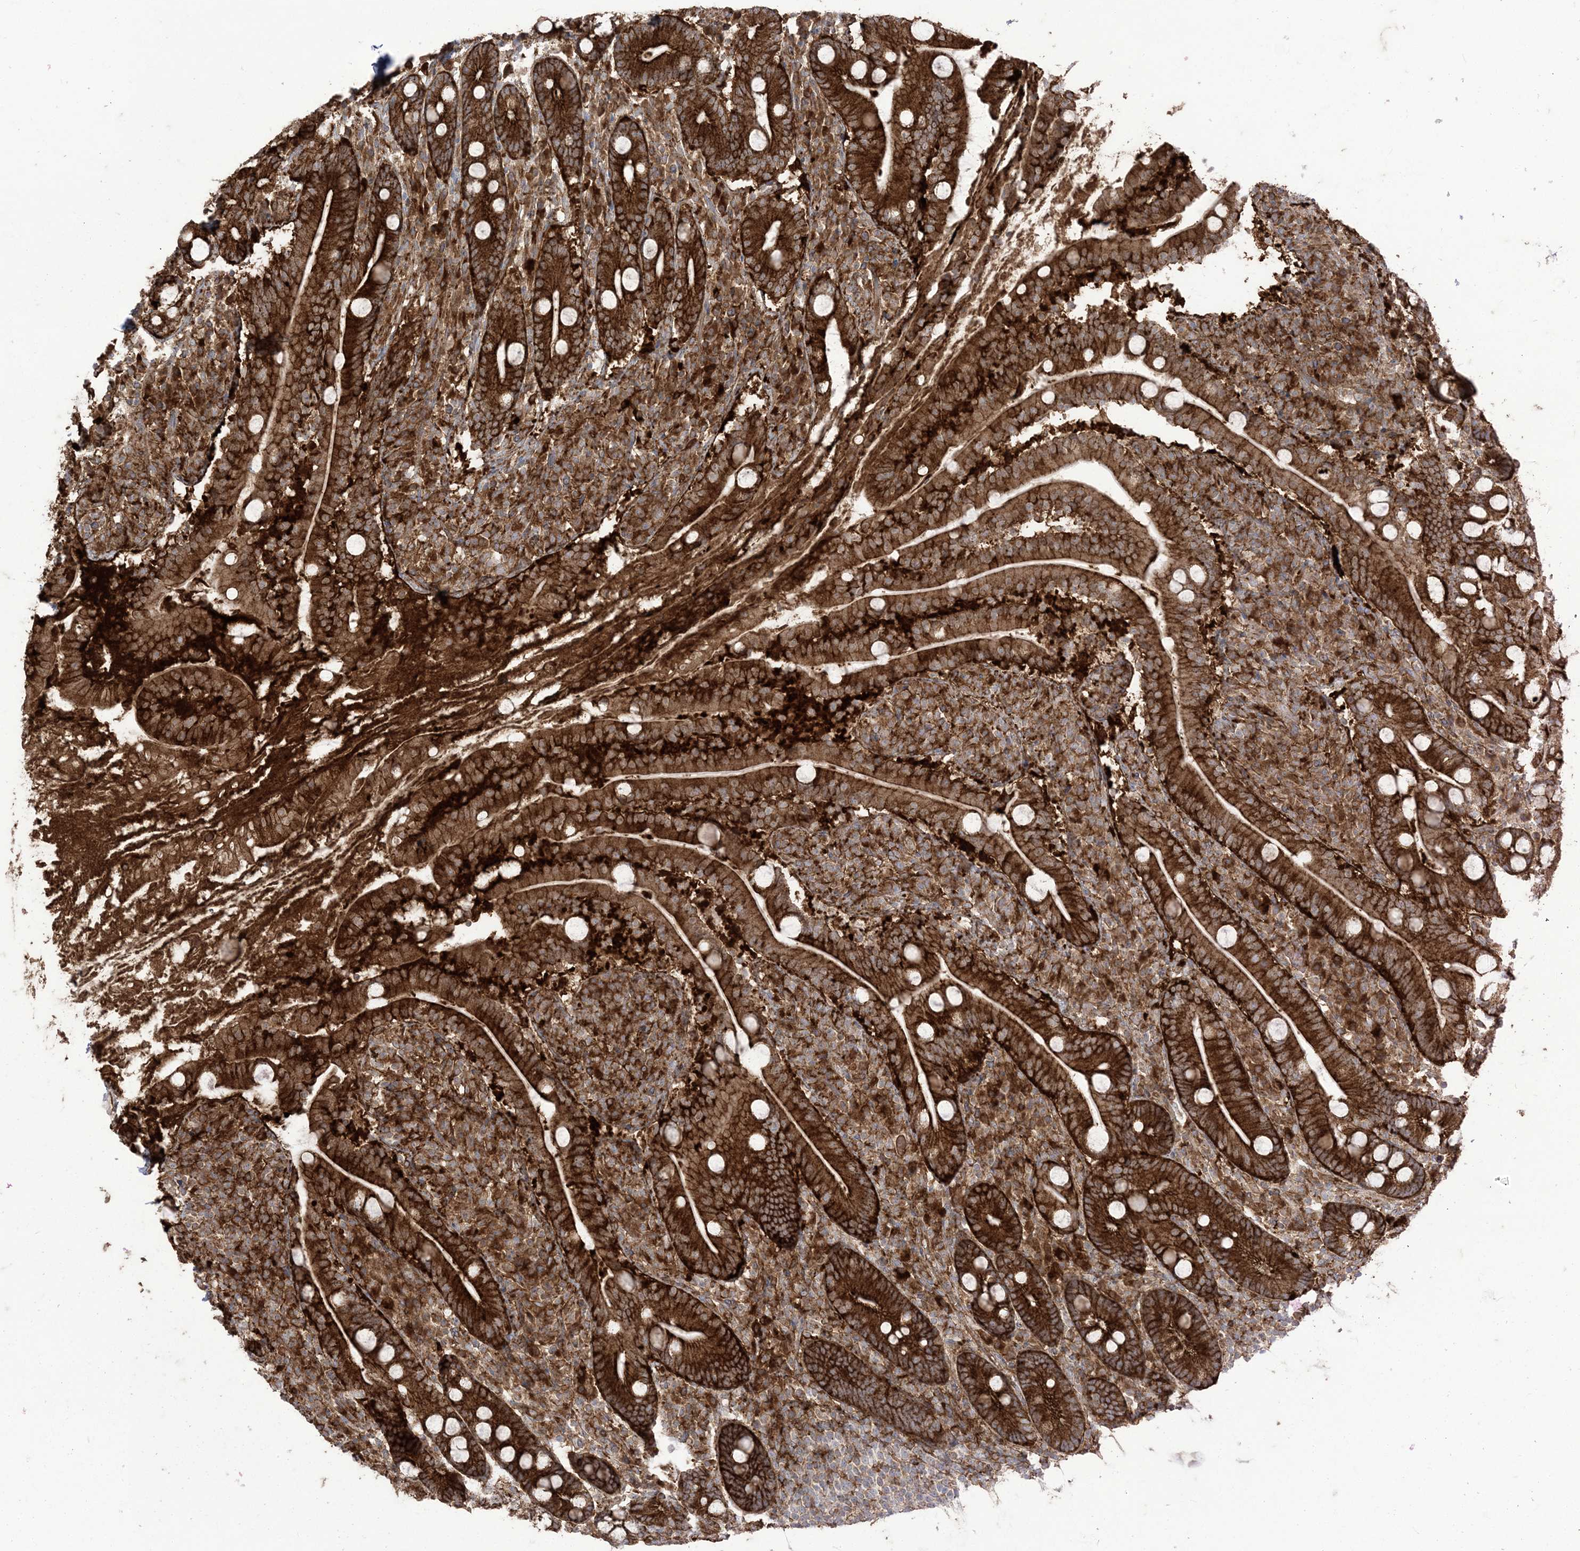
{"staining": {"intensity": "strong", "quantity": ">75%", "location": "cytoplasmic/membranous"}, "tissue": "duodenum", "cell_type": "Glandular cells", "image_type": "normal", "snomed": [{"axis": "morphology", "description": "Normal tissue, NOS"}, {"axis": "topography", "description": "Duodenum"}], "caption": "Human duodenum stained with a brown dye displays strong cytoplasmic/membranous positive positivity in about >75% of glandular cells.", "gene": "DERL3", "patient": {"sex": "male", "age": 35}}